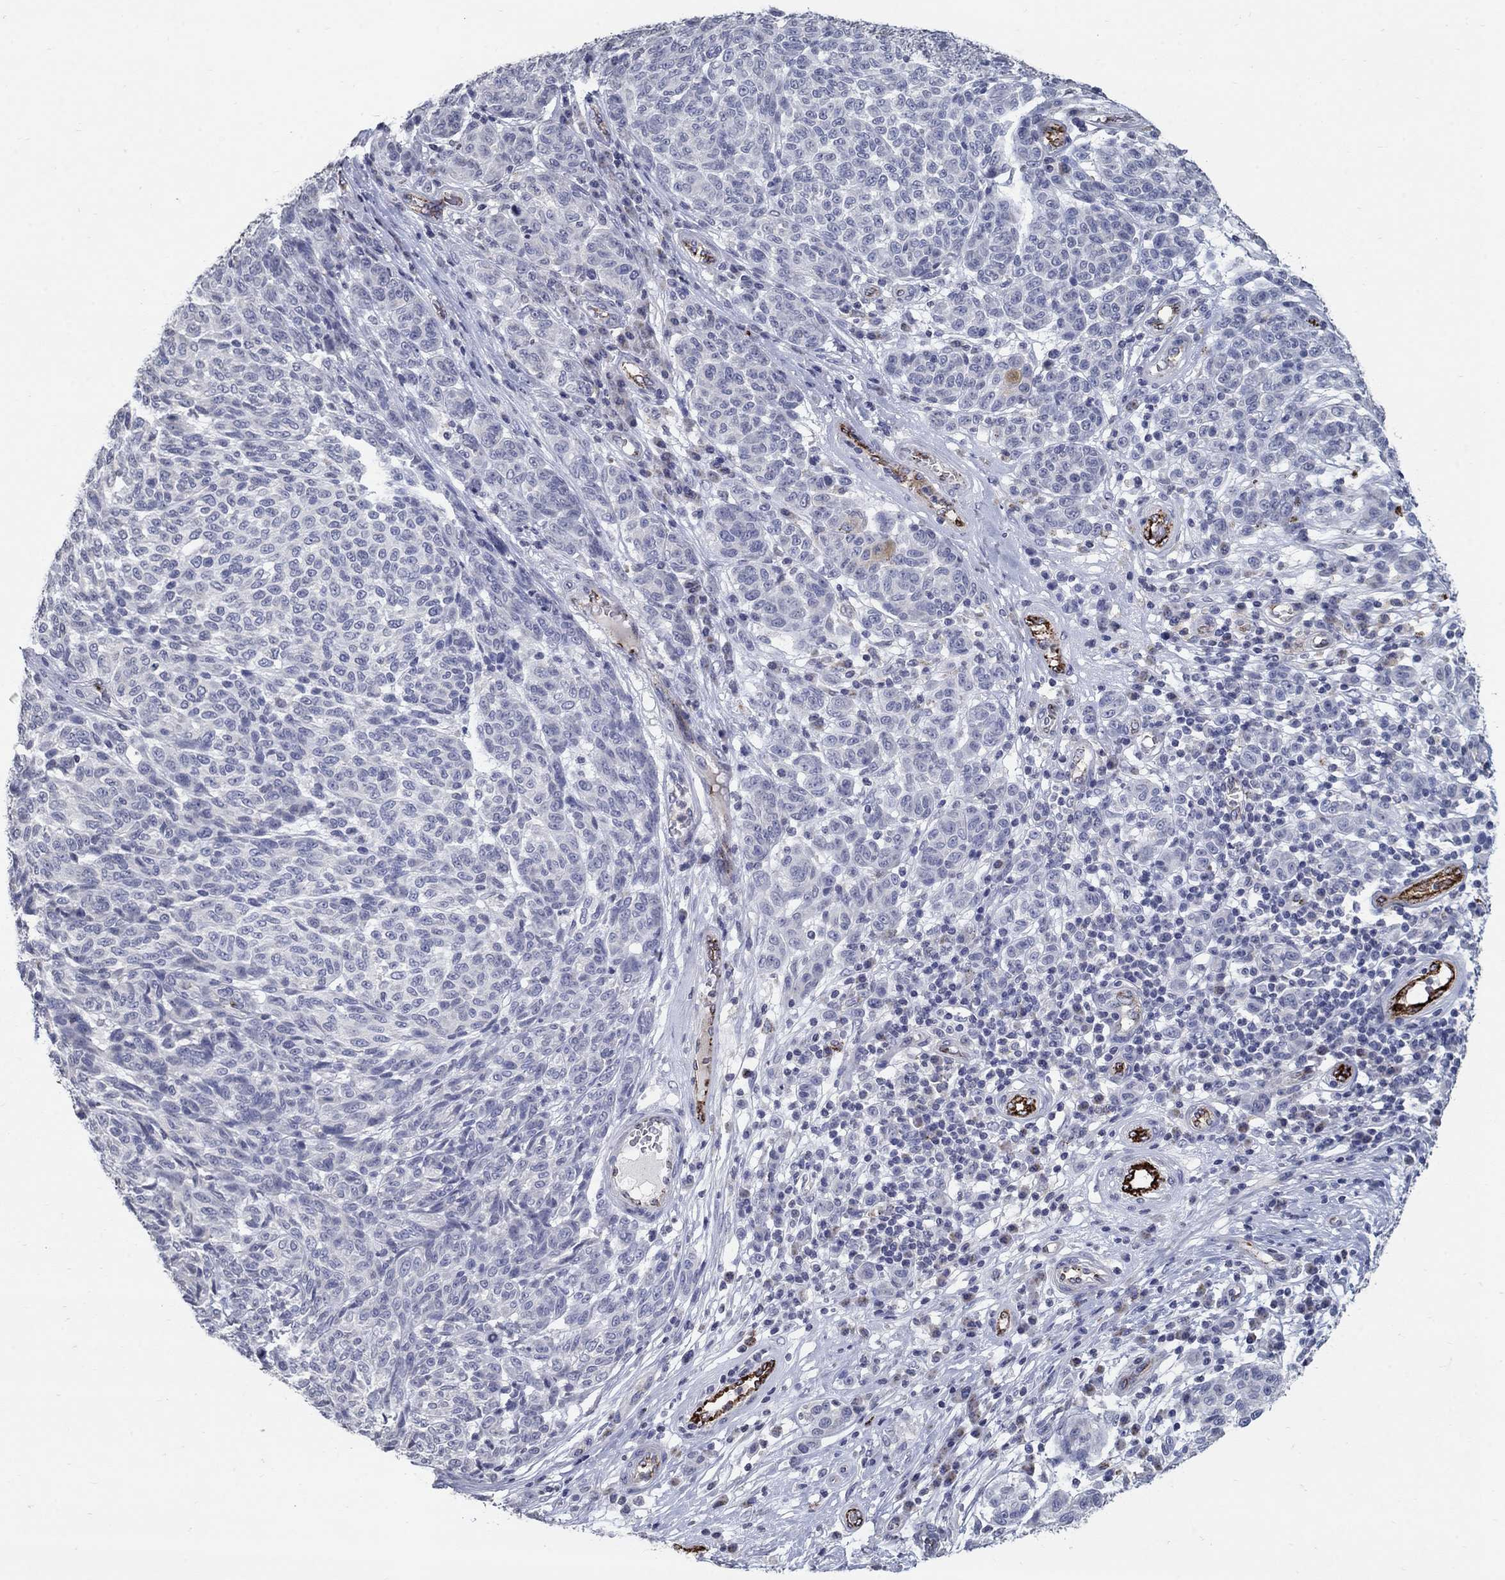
{"staining": {"intensity": "negative", "quantity": "none", "location": "none"}, "tissue": "melanoma", "cell_type": "Tumor cells", "image_type": "cancer", "snomed": [{"axis": "morphology", "description": "Malignant melanoma, NOS"}, {"axis": "topography", "description": "Skin"}], "caption": "Protein analysis of malignant melanoma reveals no significant expression in tumor cells.", "gene": "TINAG", "patient": {"sex": "male", "age": 59}}